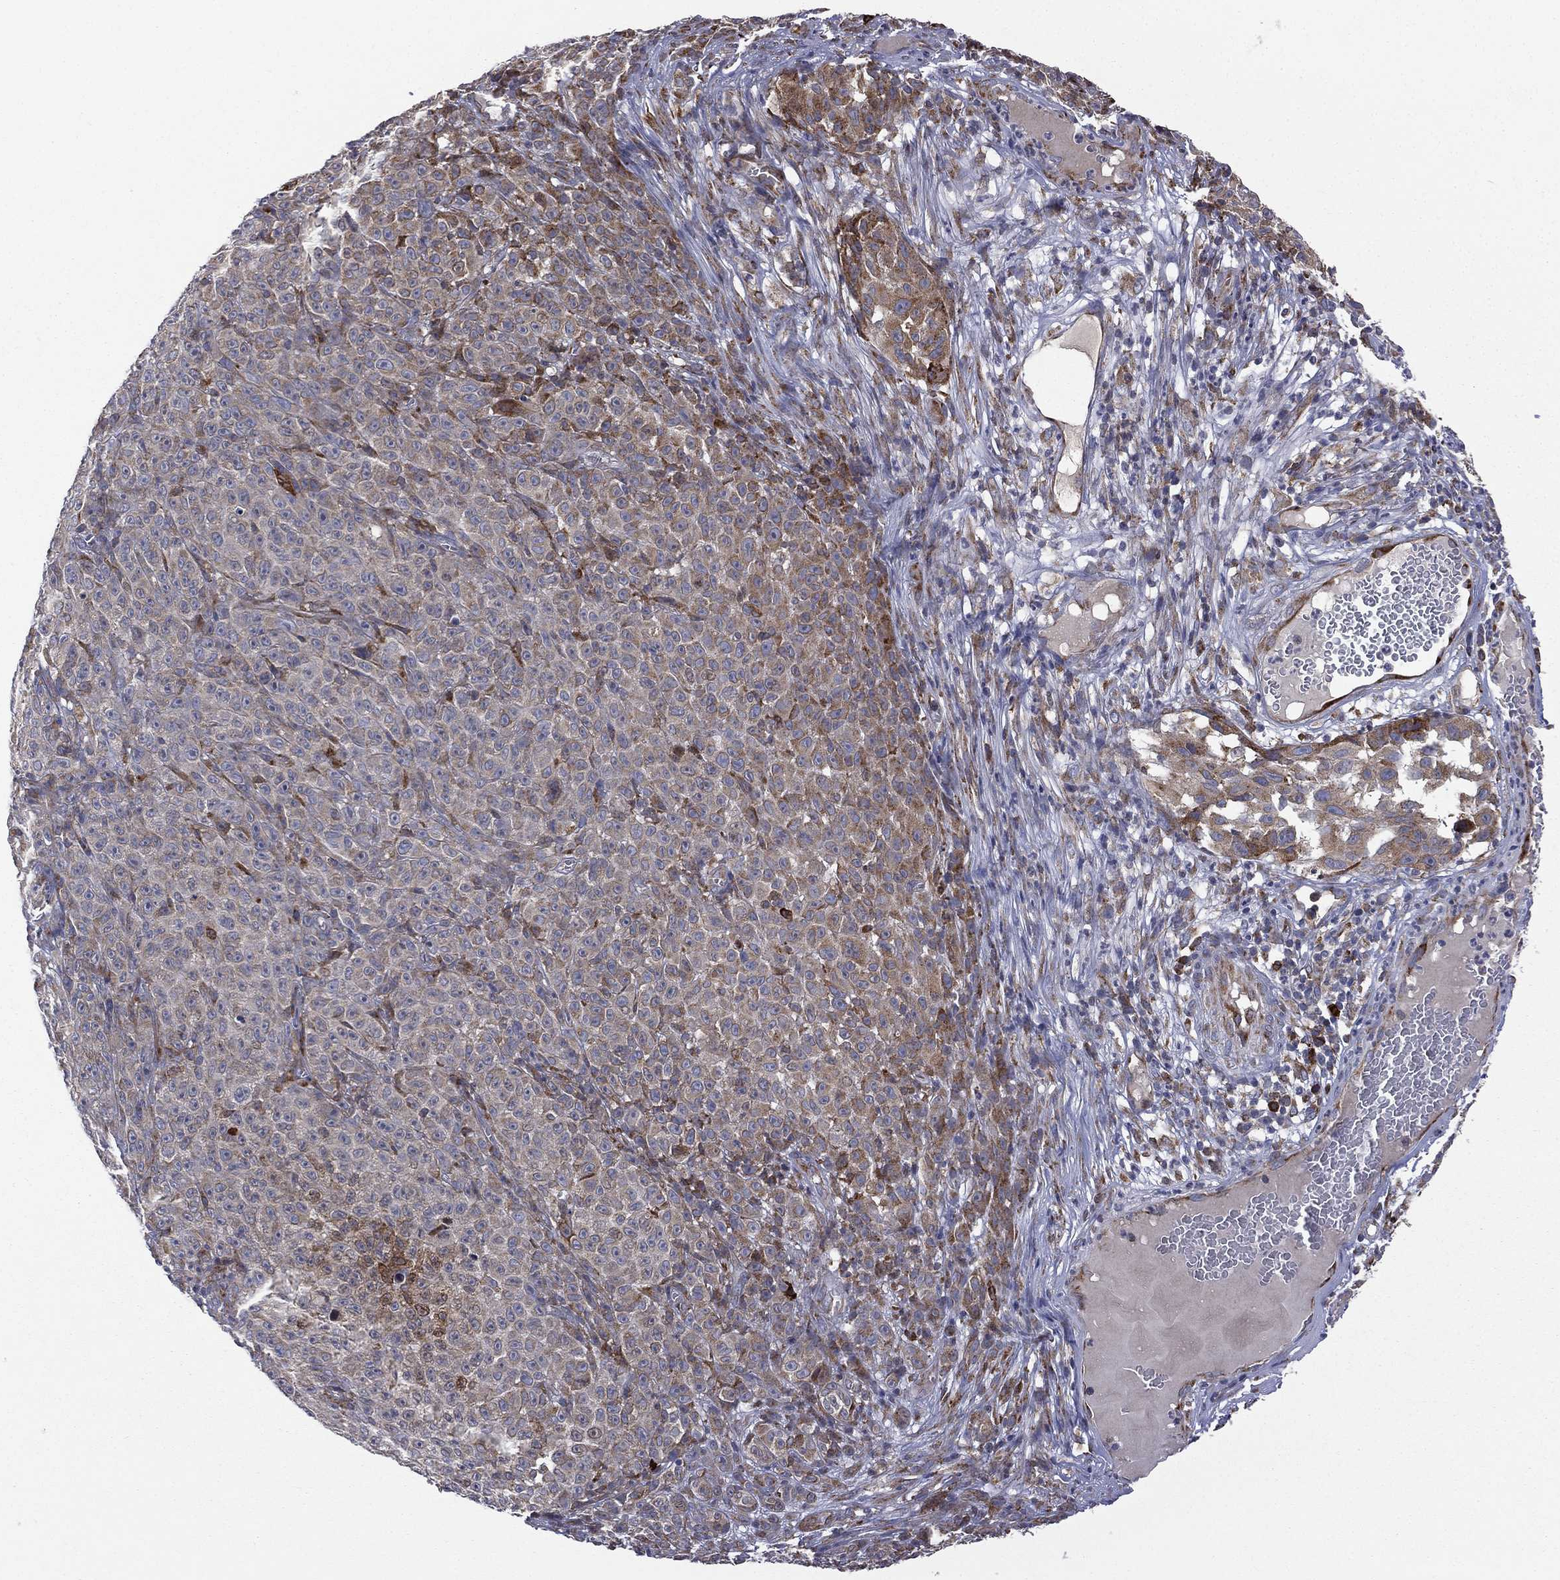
{"staining": {"intensity": "moderate", "quantity": "25%-75%", "location": "cytoplasmic/membranous"}, "tissue": "melanoma", "cell_type": "Tumor cells", "image_type": "cancer", "snomed": [{"axis": "morphology", "description": "Malignant melanoma, NOS"}, {"axis": "topography", "description": "Skin"}], "caption": "The photomicrograph exhibits immunohistochemical staining of melanoma. There is moderate cytoplasmic/membranous staining is identified in approximately 25%-75% of tumor cells.", "gene": "C20orf96", "patient": {"sex": "female", "age": 82}}